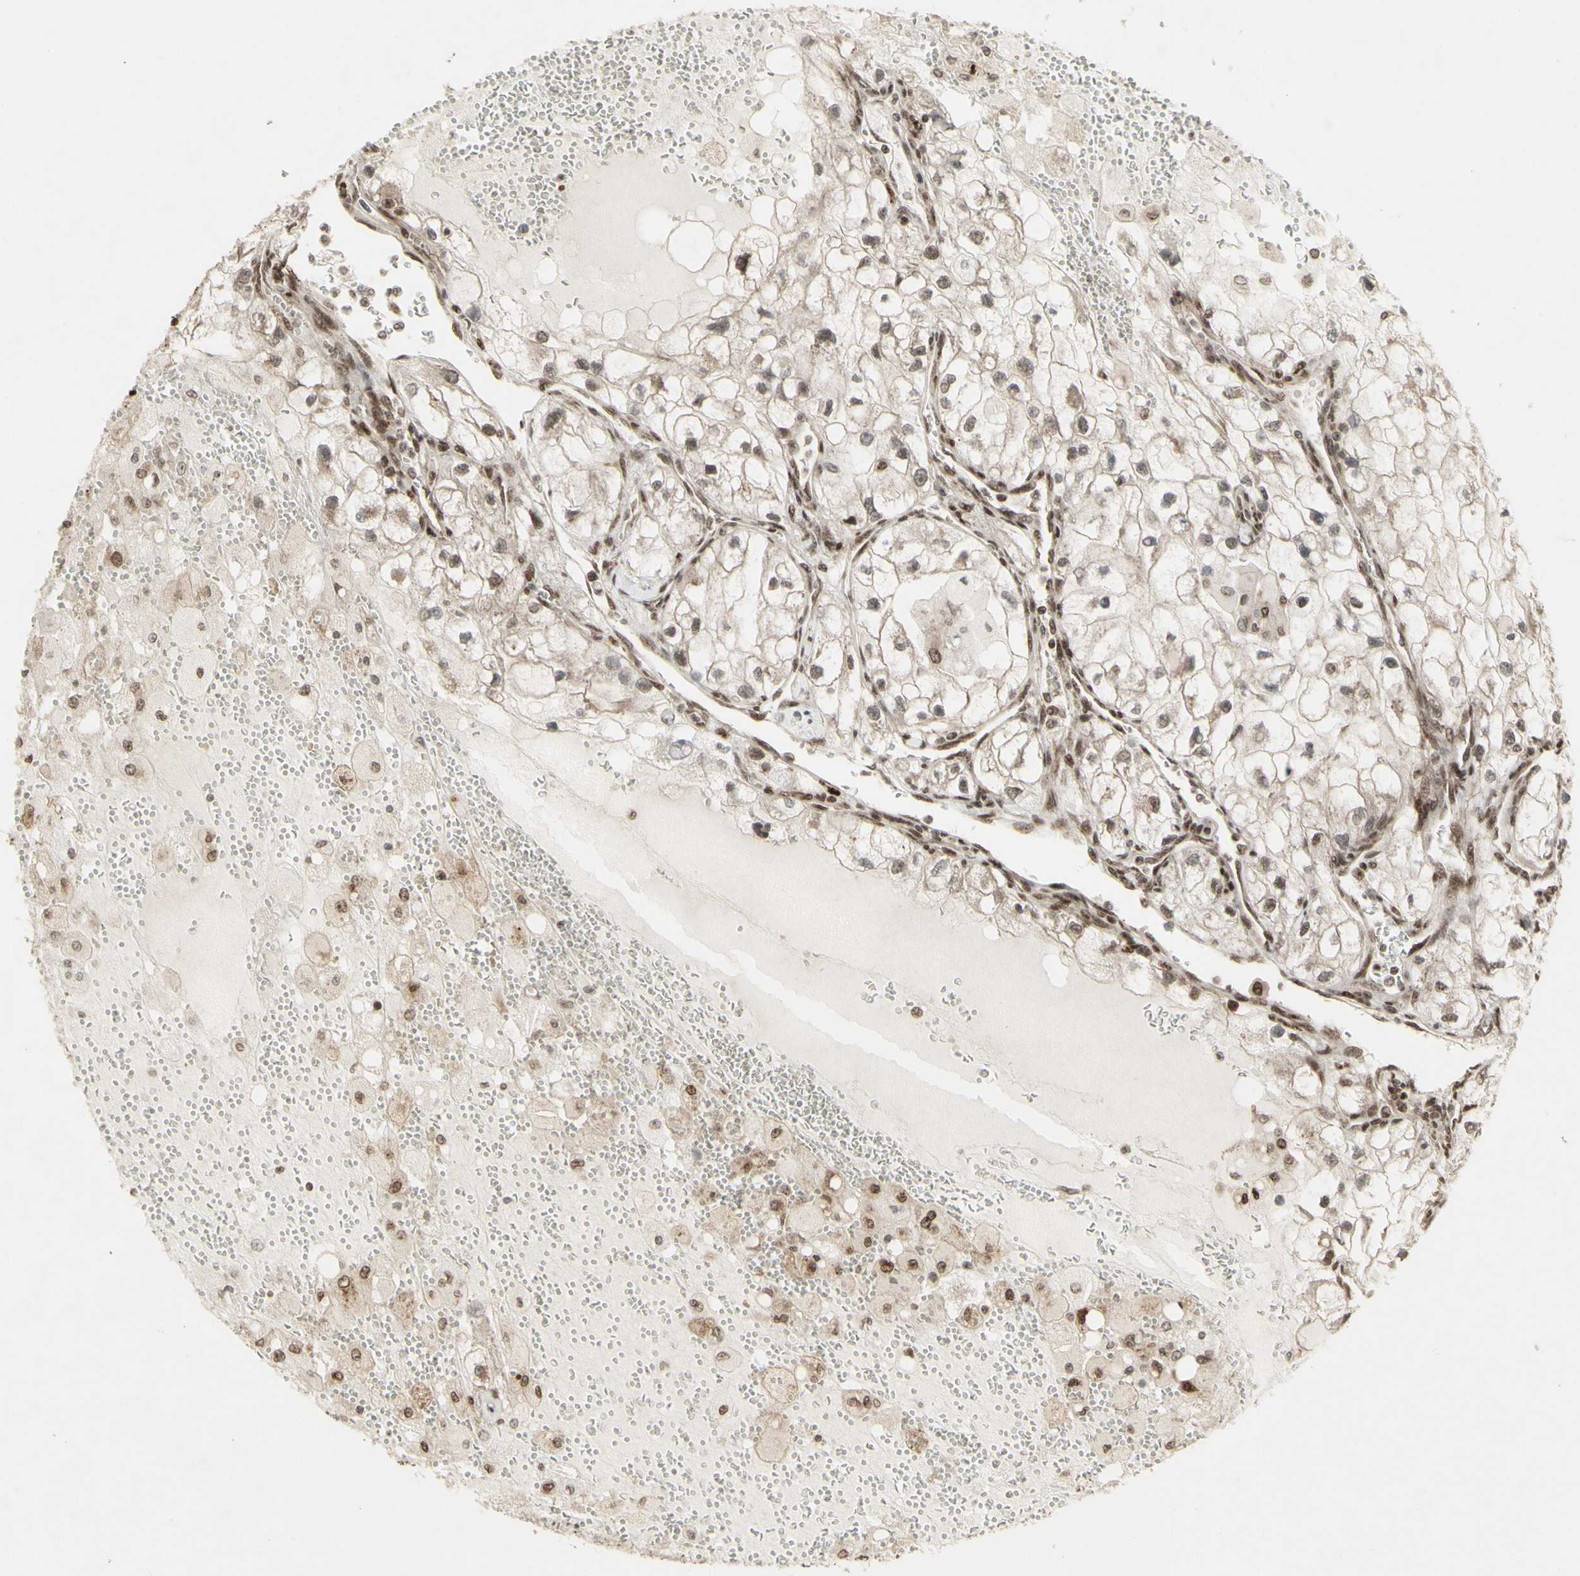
{"staining": {"intensity": "weak", "quantity": ">75%", "location": "cytoplasmic/membranous,nuclear"}, "tissue": "renal cancer", "cell_type": "Tumor cells", "image_type": "cancer", "snomed": [{"axis": "morphology", "description": "Adenocarcinoma, NOS"}, {"axis": "topography", "description": "Kidney"}], "caption": "This is a micrograph of IHC staining of renal adenocarcinoma, which shows weak positivity in the cytoplasmic/membranous and nuclear of tumor cells.", "gene": "CBX1", "patient": {"sex": "female", "age": 70}}